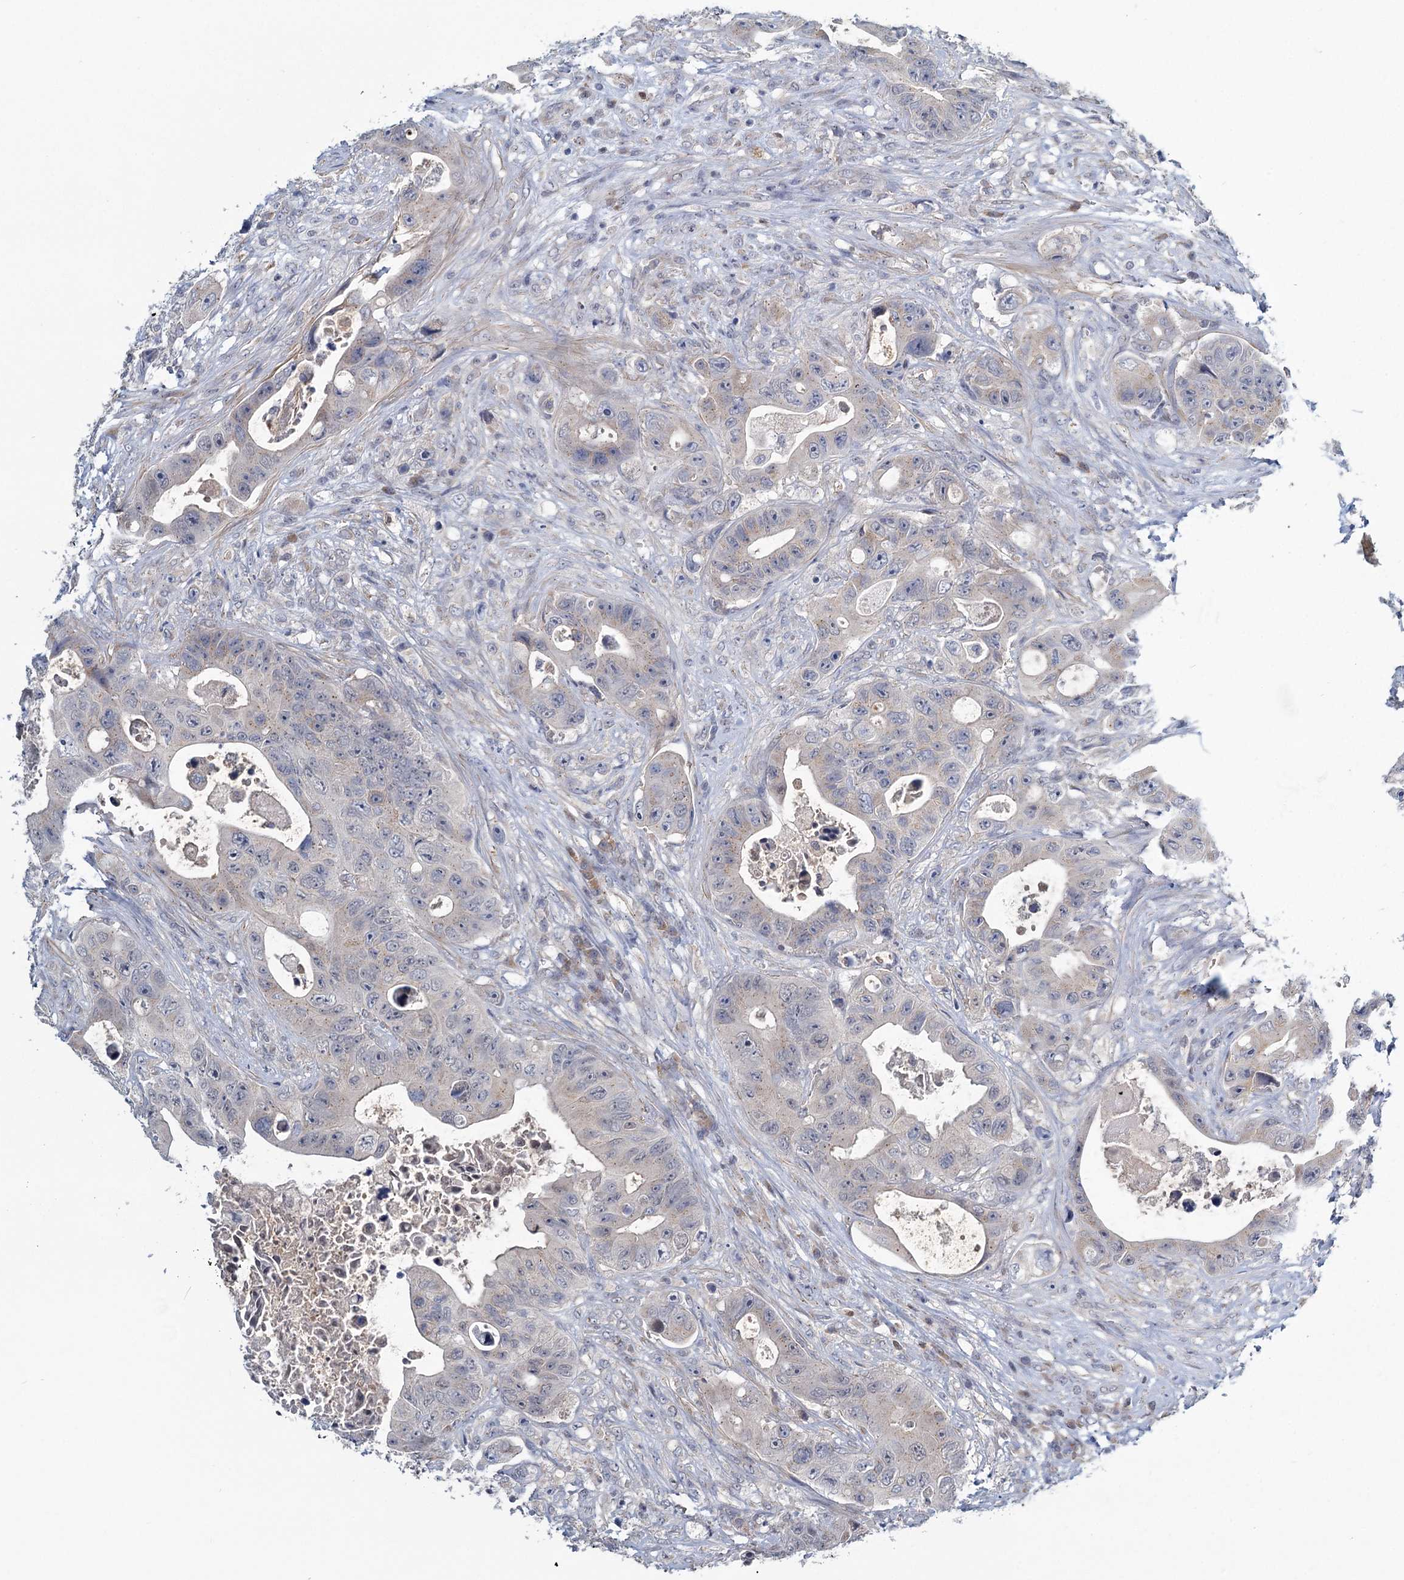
{"staining": {"intensity": "weak", "quantity": "<25%", "location": "cytoplasmic/membranous"}, "tissue": "colorectal cancer", "cell_type": "Tumor cells", "image_type": "cancer", "snomed": [{"axis": "morphology", "description": "Adenocarcinoma, NOS"}, {"axis": "topography", "description": "Colon"}], "caption": "This micrograph is of colorectal cancer stained with immunohistochemistry to label a protein in brown with the nuclei are counter-stained blue. There is no positivity in tumor cells.", "gene": "STAP1", "patient": {"sex": "female", "age": 46}}